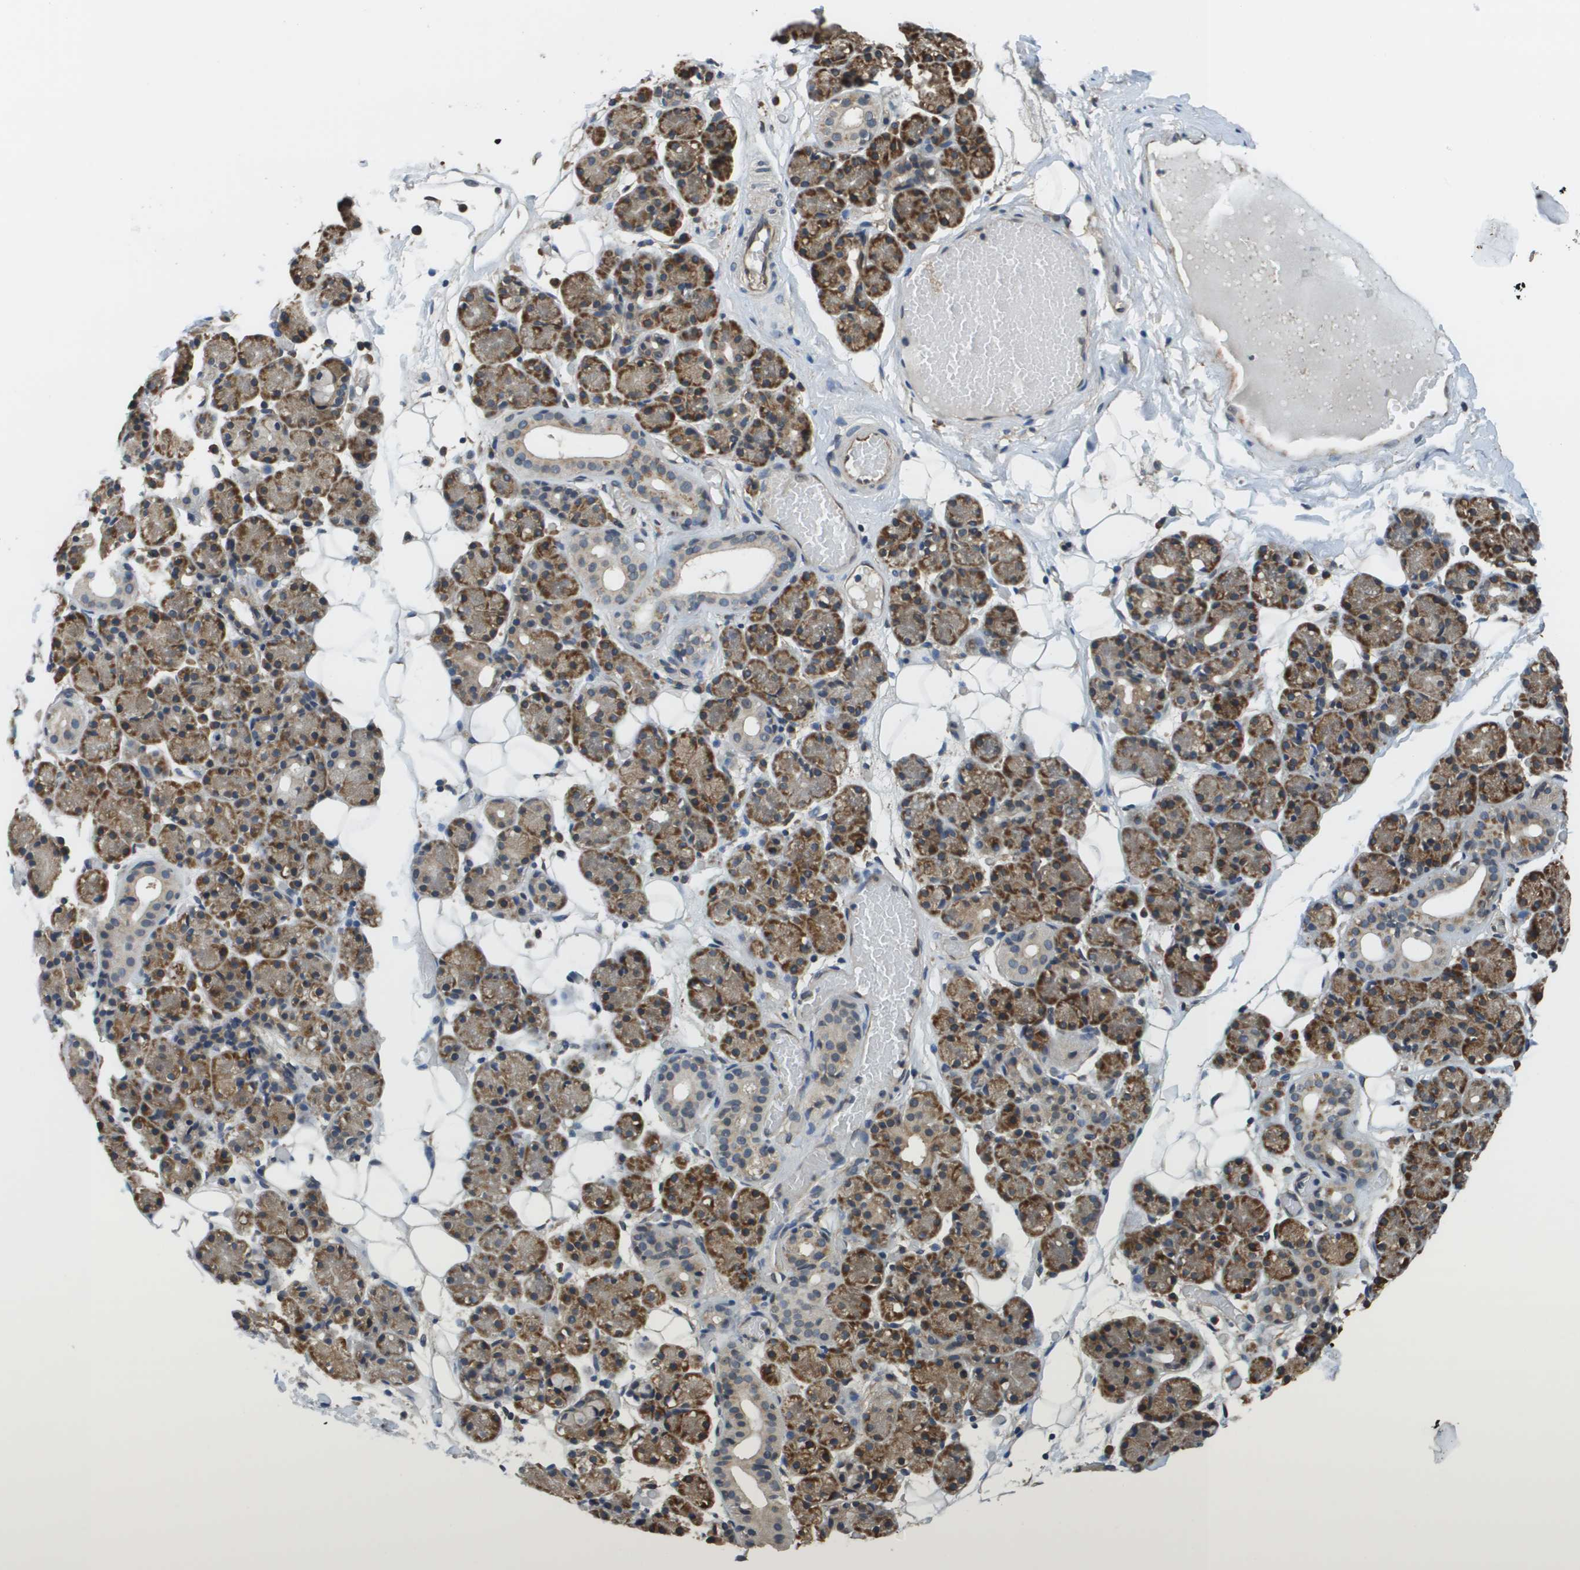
{"staining": {"intensity": "moderate", "quantity": ">75%", "location": "cytoplasmic/membranous"}, "tissue": "salivary gland", "cell_type": "Glandular cells", "image_type": "normal", "snomed": [{"axis": "morphology", "description": "Normal tissue, NOS"}, {"axis": "topography", "description": "Salivary gland"}], "caption": "High-magnification brightfield microscopy of benign salivary gland stained with DAB (brown) and counterstained with hematoxylin (blue). glandular cells exhibit moderate cytoplasmic/membranous expression is identified in about>75% of cells. The protein is stained brown, and the nuclei are stained in blue (DAB IHC with brightfield microscopy, high magnification).", "gene": "SEC62", "patient": {"sex": "male", "age": 63}}